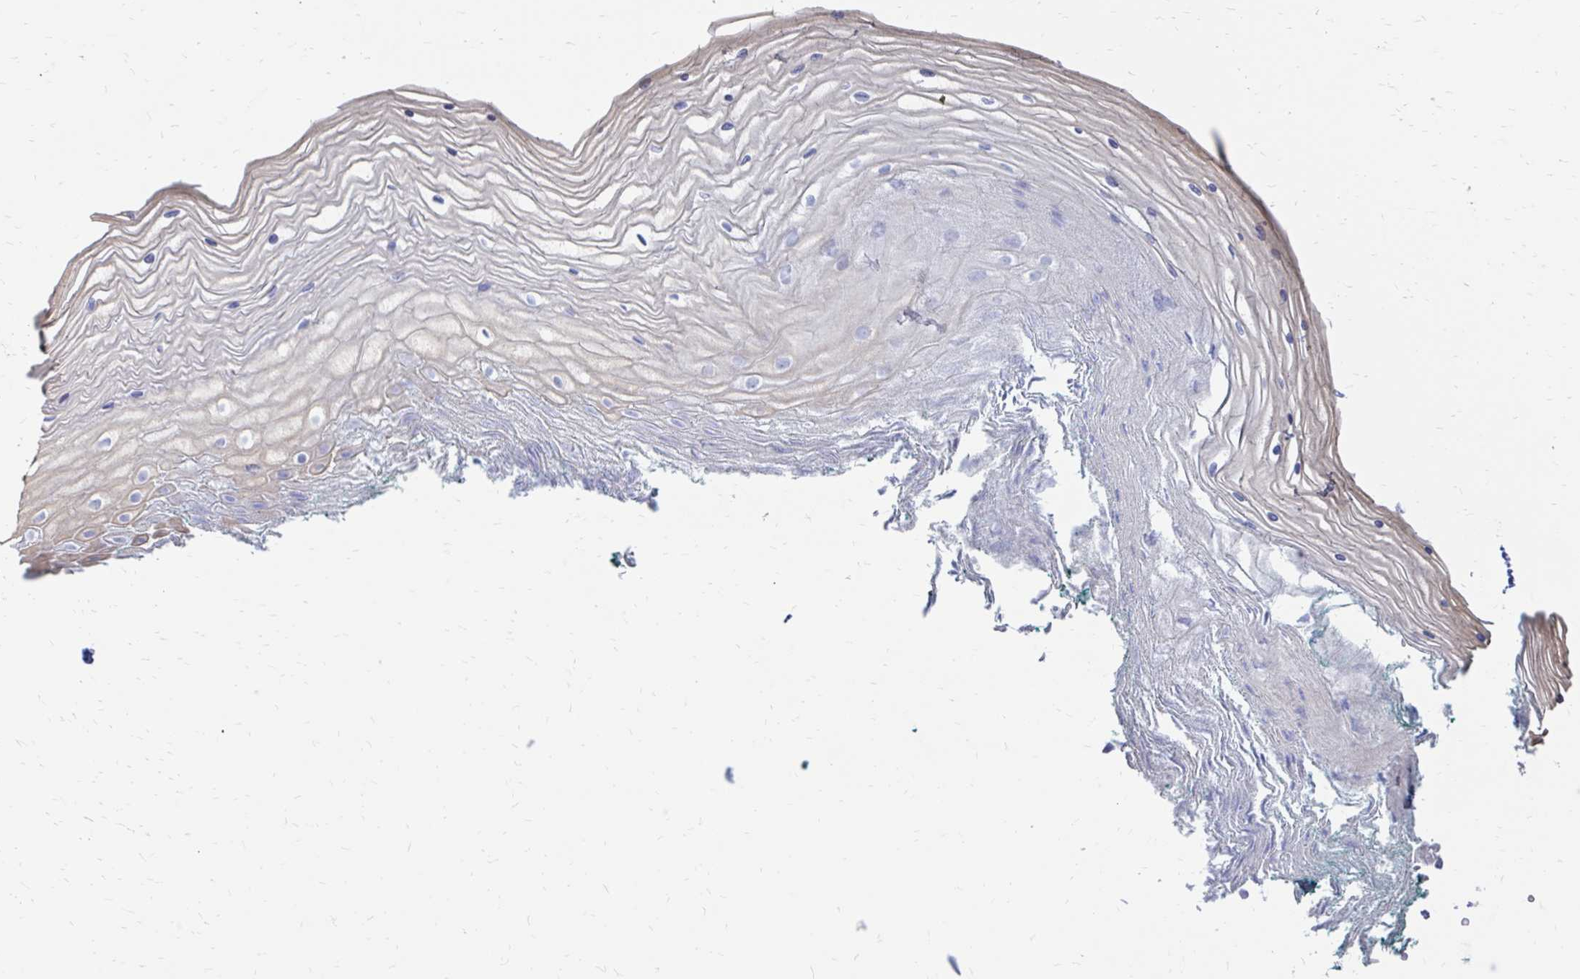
{"staining": {"intensity": "negative", "quantity": "none", "location": "none"}, "tissue": "vagina", "cell_type": "Squamous epithelial cells", "image_type": "normal", "snomed": [{"axis": "morphology", "description": "Normal tissue, NOS"}, {"axis": "topography", "description": "Vagina"}], "caption": "IHC micrograph of benign vagina stained for a protein (brown), which reveals no staining in squamous epithelial cells.", "gene": "IGSF5", "patient": {"sex": "female", "age": 38}}